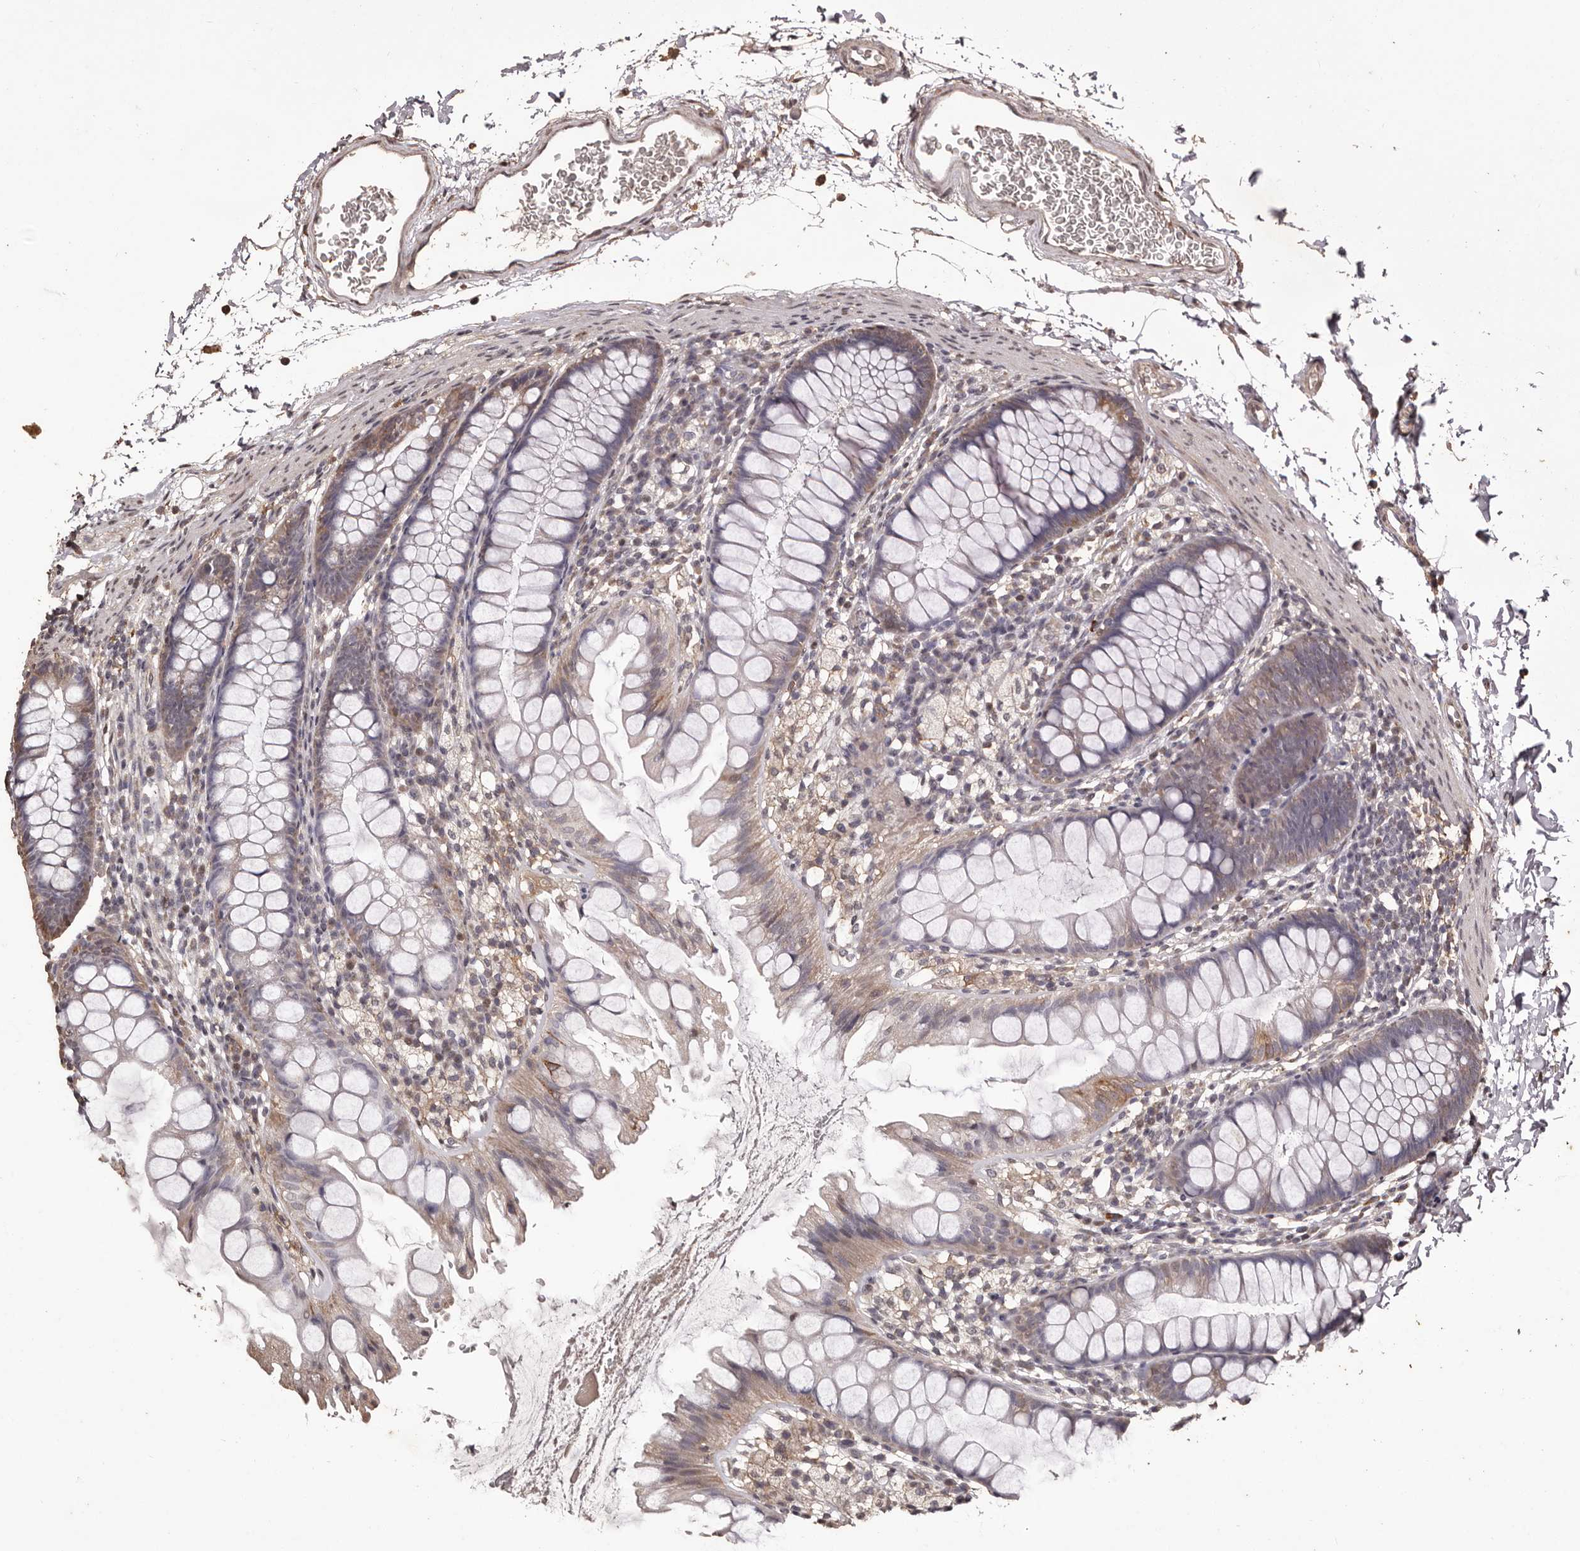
{"staining": {"intensity": "moderate", "quantity": ">75%", "location": "cytoplasmic/membranous"}, "tissue": "colon", "cell_type": "Endothelial cells", "image_type": "normal", "snomed": [{"axis": "morphology", "description": "Normal tissue, NOS"}, {"axis": "topography", "description": "Colon"}], "caption": "IHC (DAB) staining of unremarkable colon exhibits moderate cytoplasmic/membranous protein staining in approximately >75% of endothelial cells. The staining was performed using DAB (3,3'-diaminobenzidine) to visualize the protein expression in brown, while the nuclei were stained in blue with hematoxylin (Magnification: 20x).", "gene": "NAV1", "patient": {"sex": "female", "age": 62}}